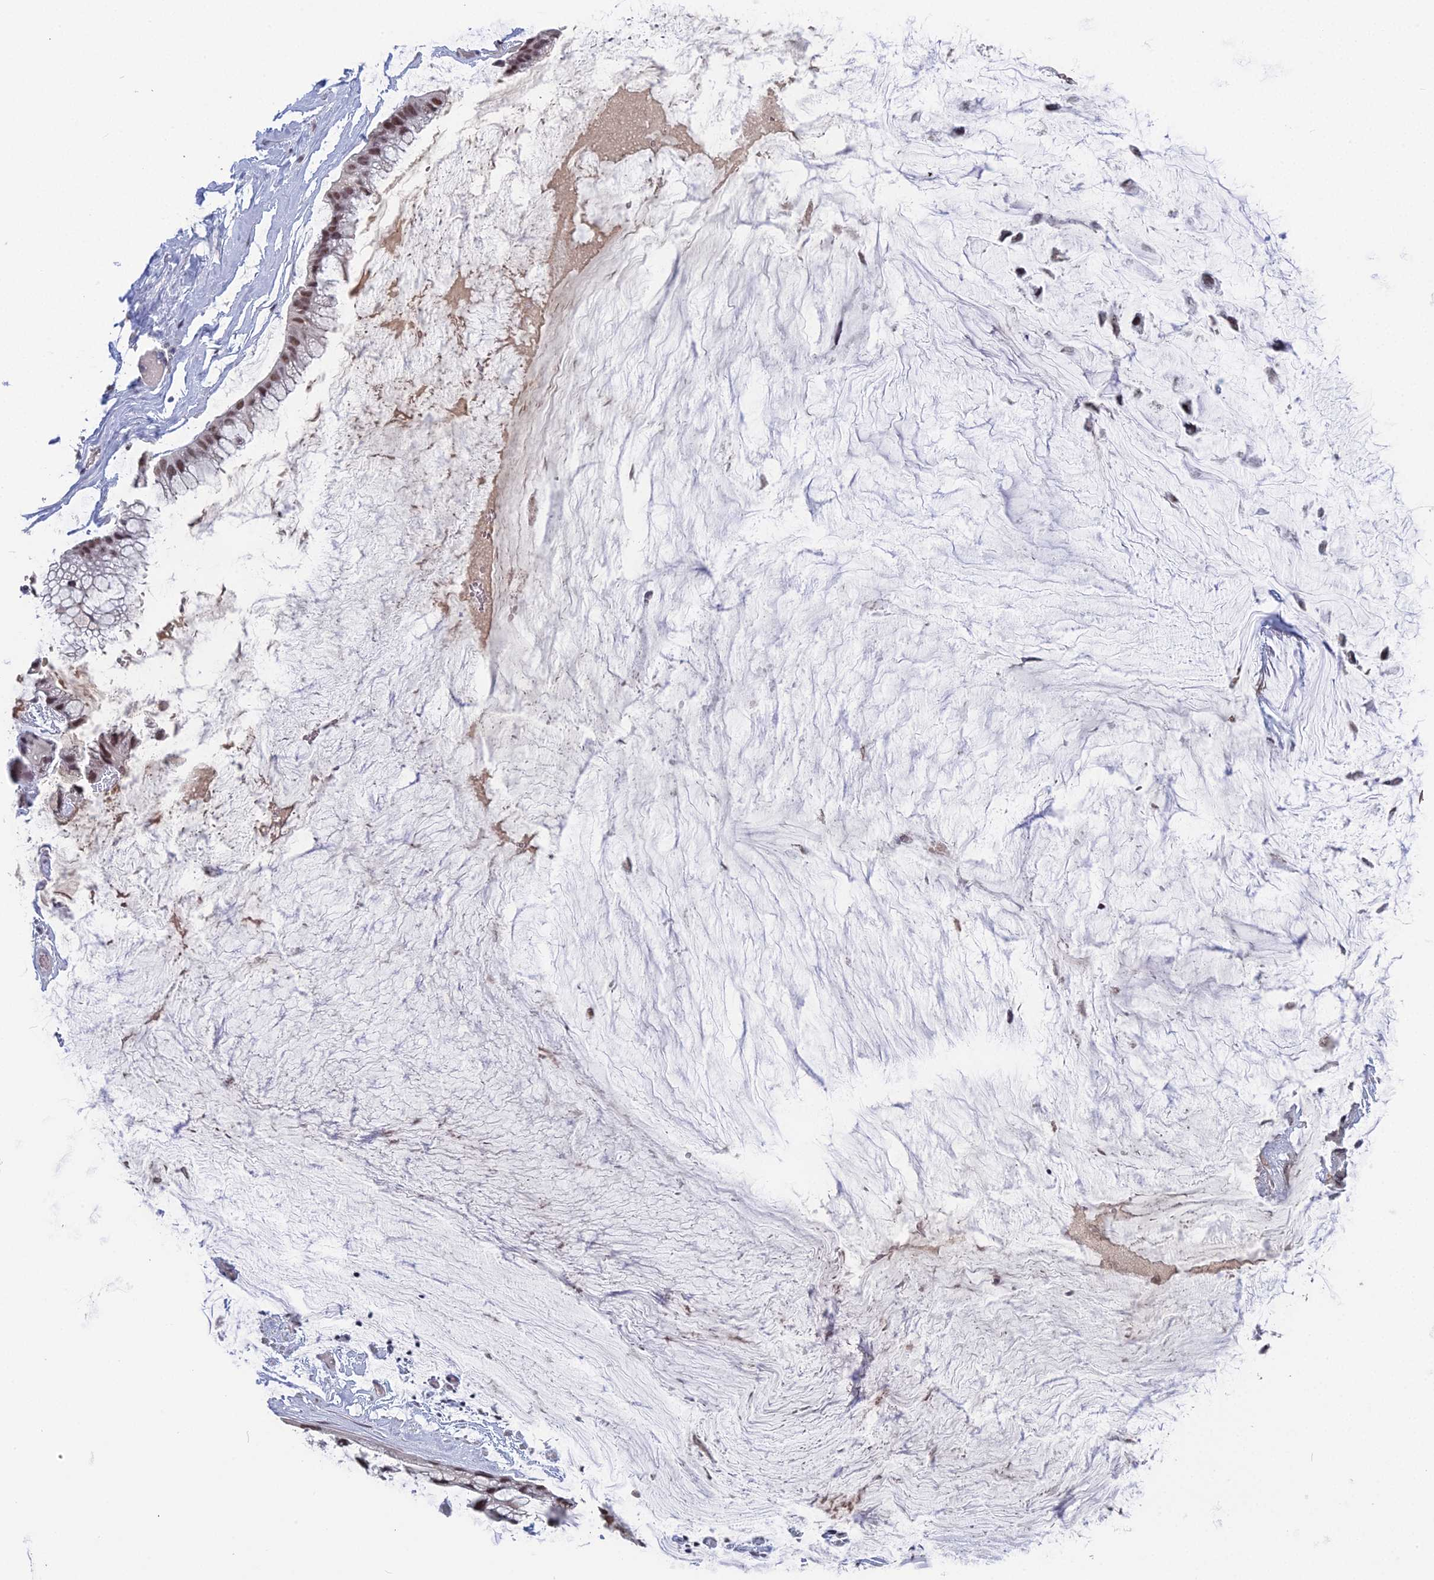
{"staining": {"intensity": "moderate", "quantity": ">75%", "location": "nuclear"}, "tissue": "ovarian cancer", "cell_type": "Tumor cells", "image_type": "cancer", "snomed": [{"axis": "morphology", "description": "Cystadenocarcinoma, mucinous, NOS"}, {"axis": "topography", "description": "Ovary"}], "caption": "Immunohistochemical staining of human ovarian cancer (mucinous cystadenocarcinoma) displays medium levels of moderate nuclear expression in approximately >75% of tumor cells.", "gene": "MT-CO3", "patient": {"sex": "female", "age": 39}}